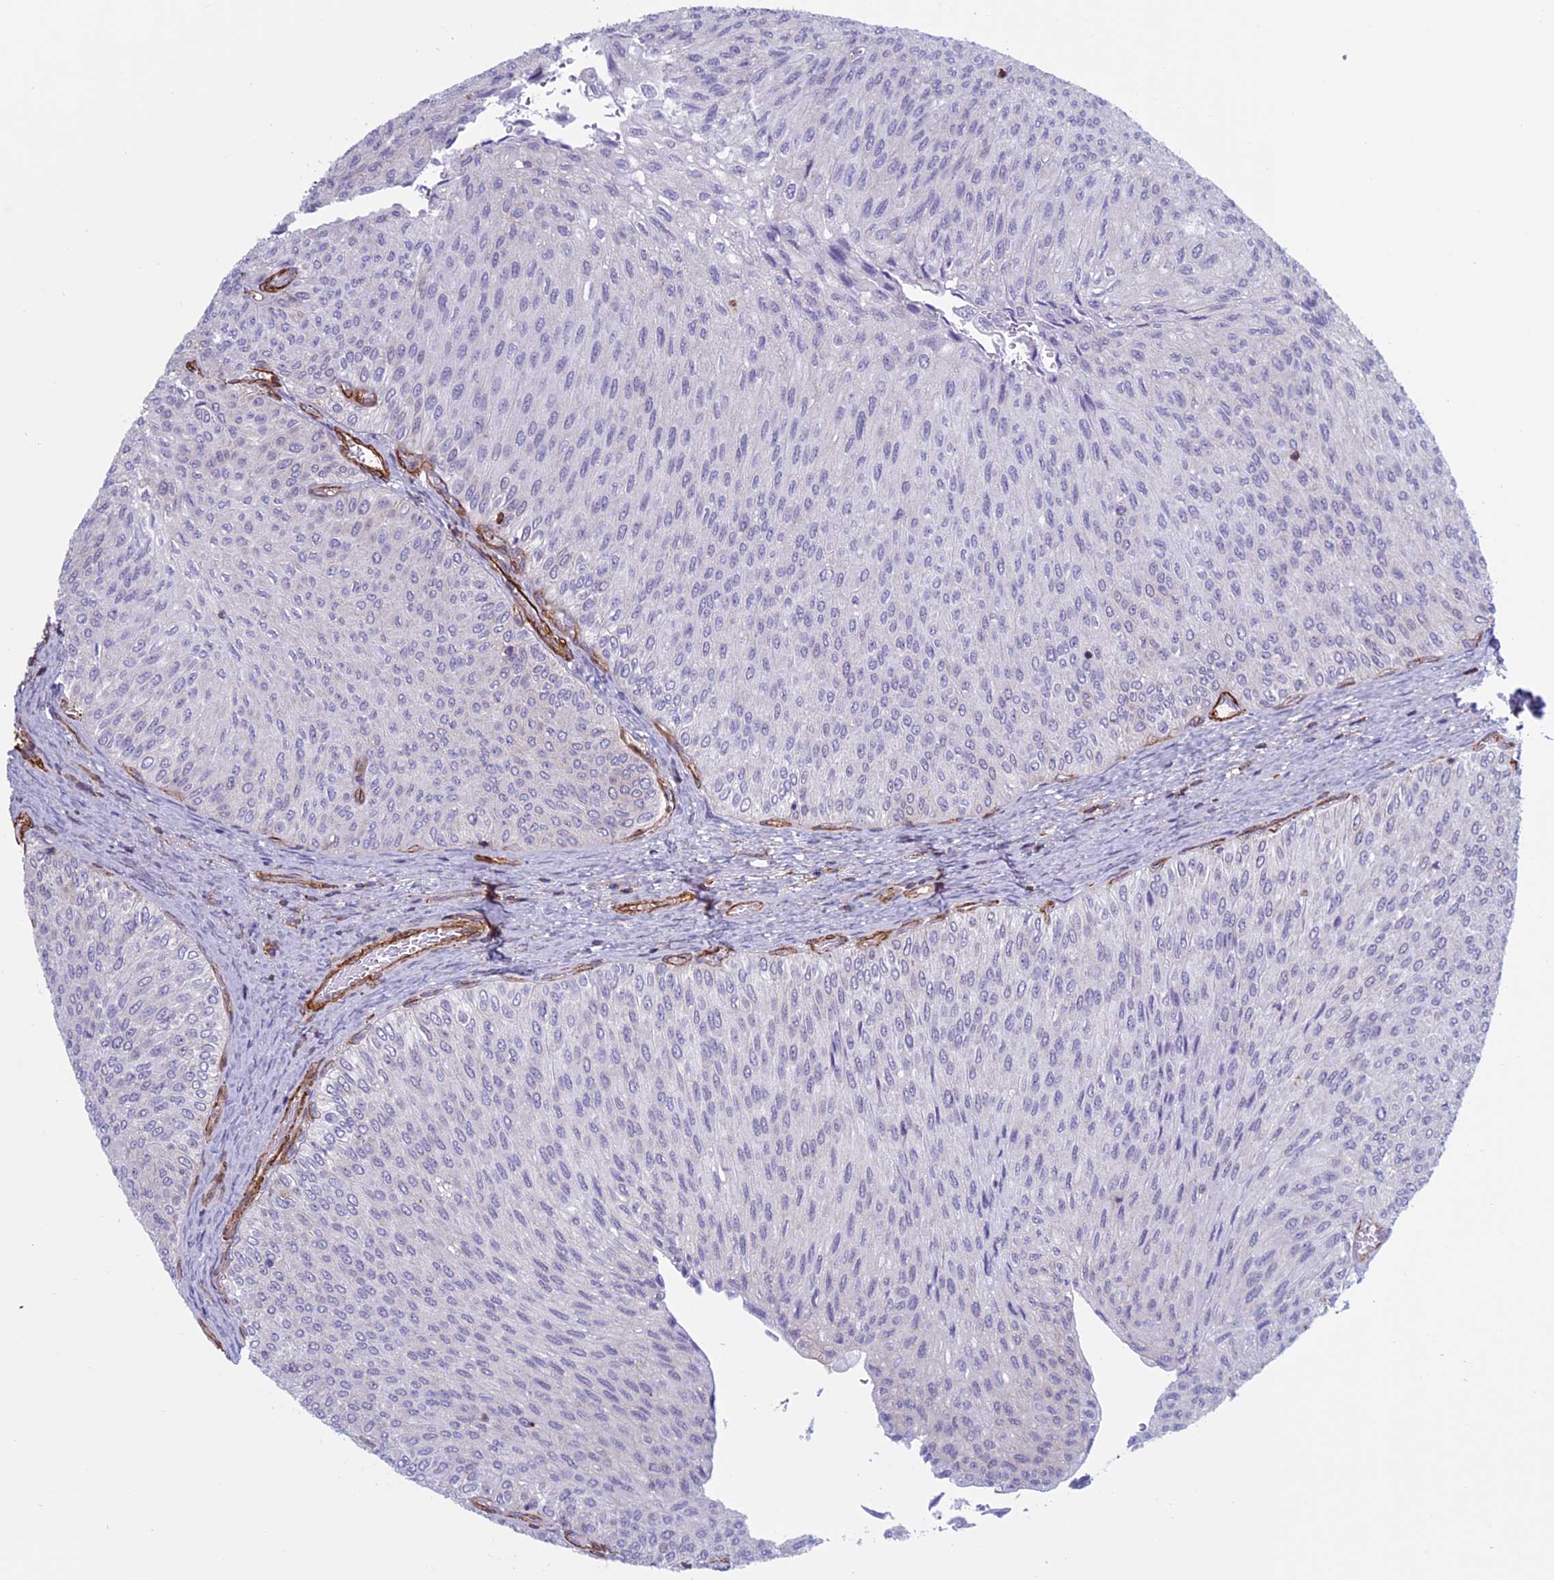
{"staining": {"intensity": "negative", "quantity": "none", "location": "none"}, "tissue": "urothelial cancer", "cell_type": "Tumor cells", "image_type": "cancer", "snomed": [{"axis": "morphology", "description": "Urothelial carcinoma, Low grade"}, {"axis": "topography", "description": "Urinary bladder"}], "caption": "Tumor cells are negative for brown protein staining in urothelial cancer. (DAB (3,3'-diaminobenzidine) immunohistochemistry visualized using brightfield microscopy, high magnification).", "gene": "ANGPTL2", "patient": {"sex": "male", "age": 78}}